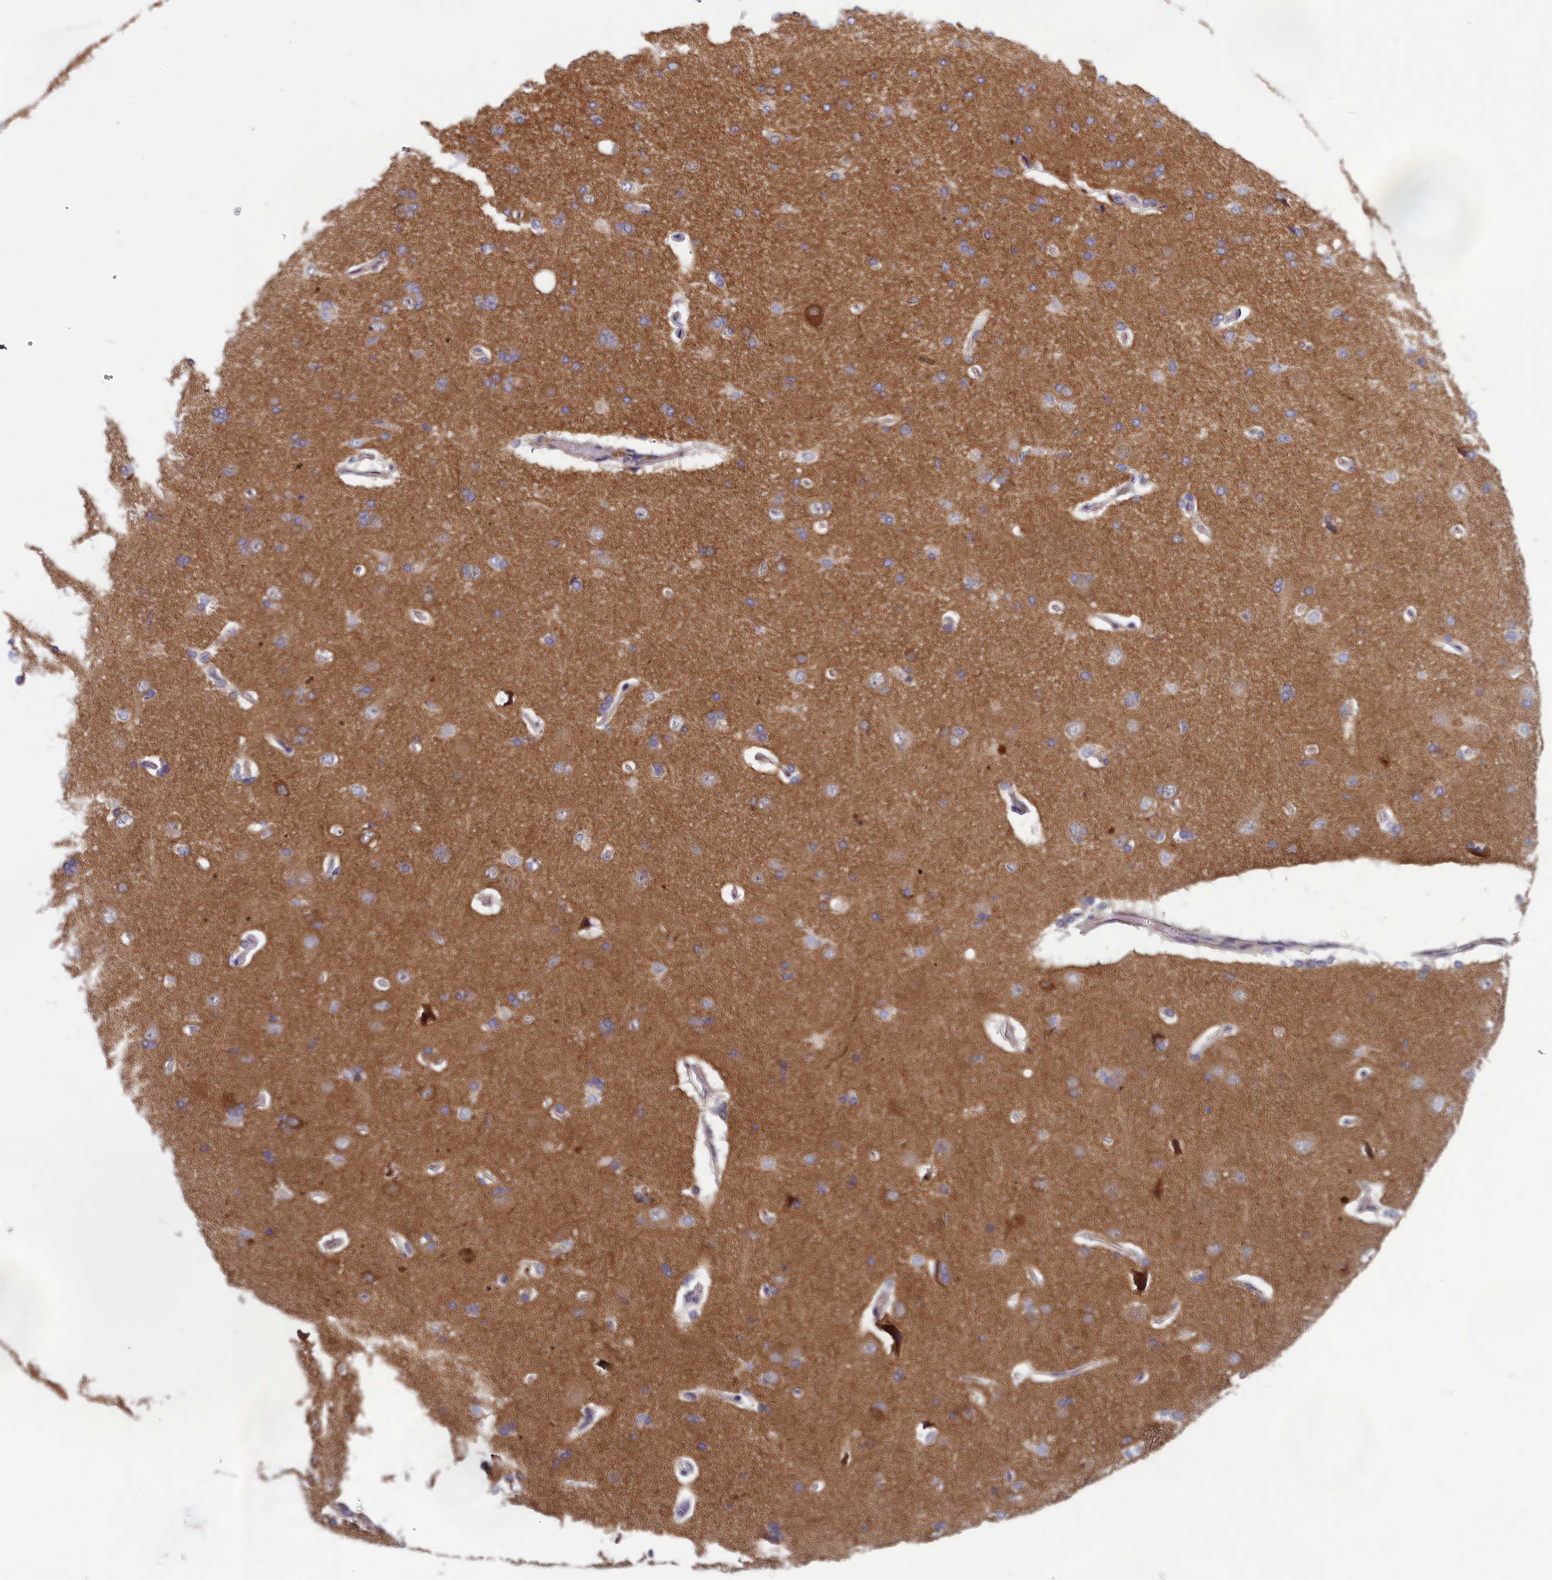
{"staining": {"intensity": "negative", "quantity": "none", "location": "none"}, "tissue": "cerebral cortex", "cell_type": "Endothelial cells", "image_type": "normal", "snomed": [{"axis": "morphology", "description": "Normal tissue, NOS"}, {"axis": "topography", "description": "Cerebral cortex"}], "caption": "DAB (3,3'-diaminobenzidine) immunohistochemical staining of unremarkable cerebral cortex displays no significant positivity in endothelial cells.", "gene": "HECA", "patient": {"sex": "male", "age": 62}}